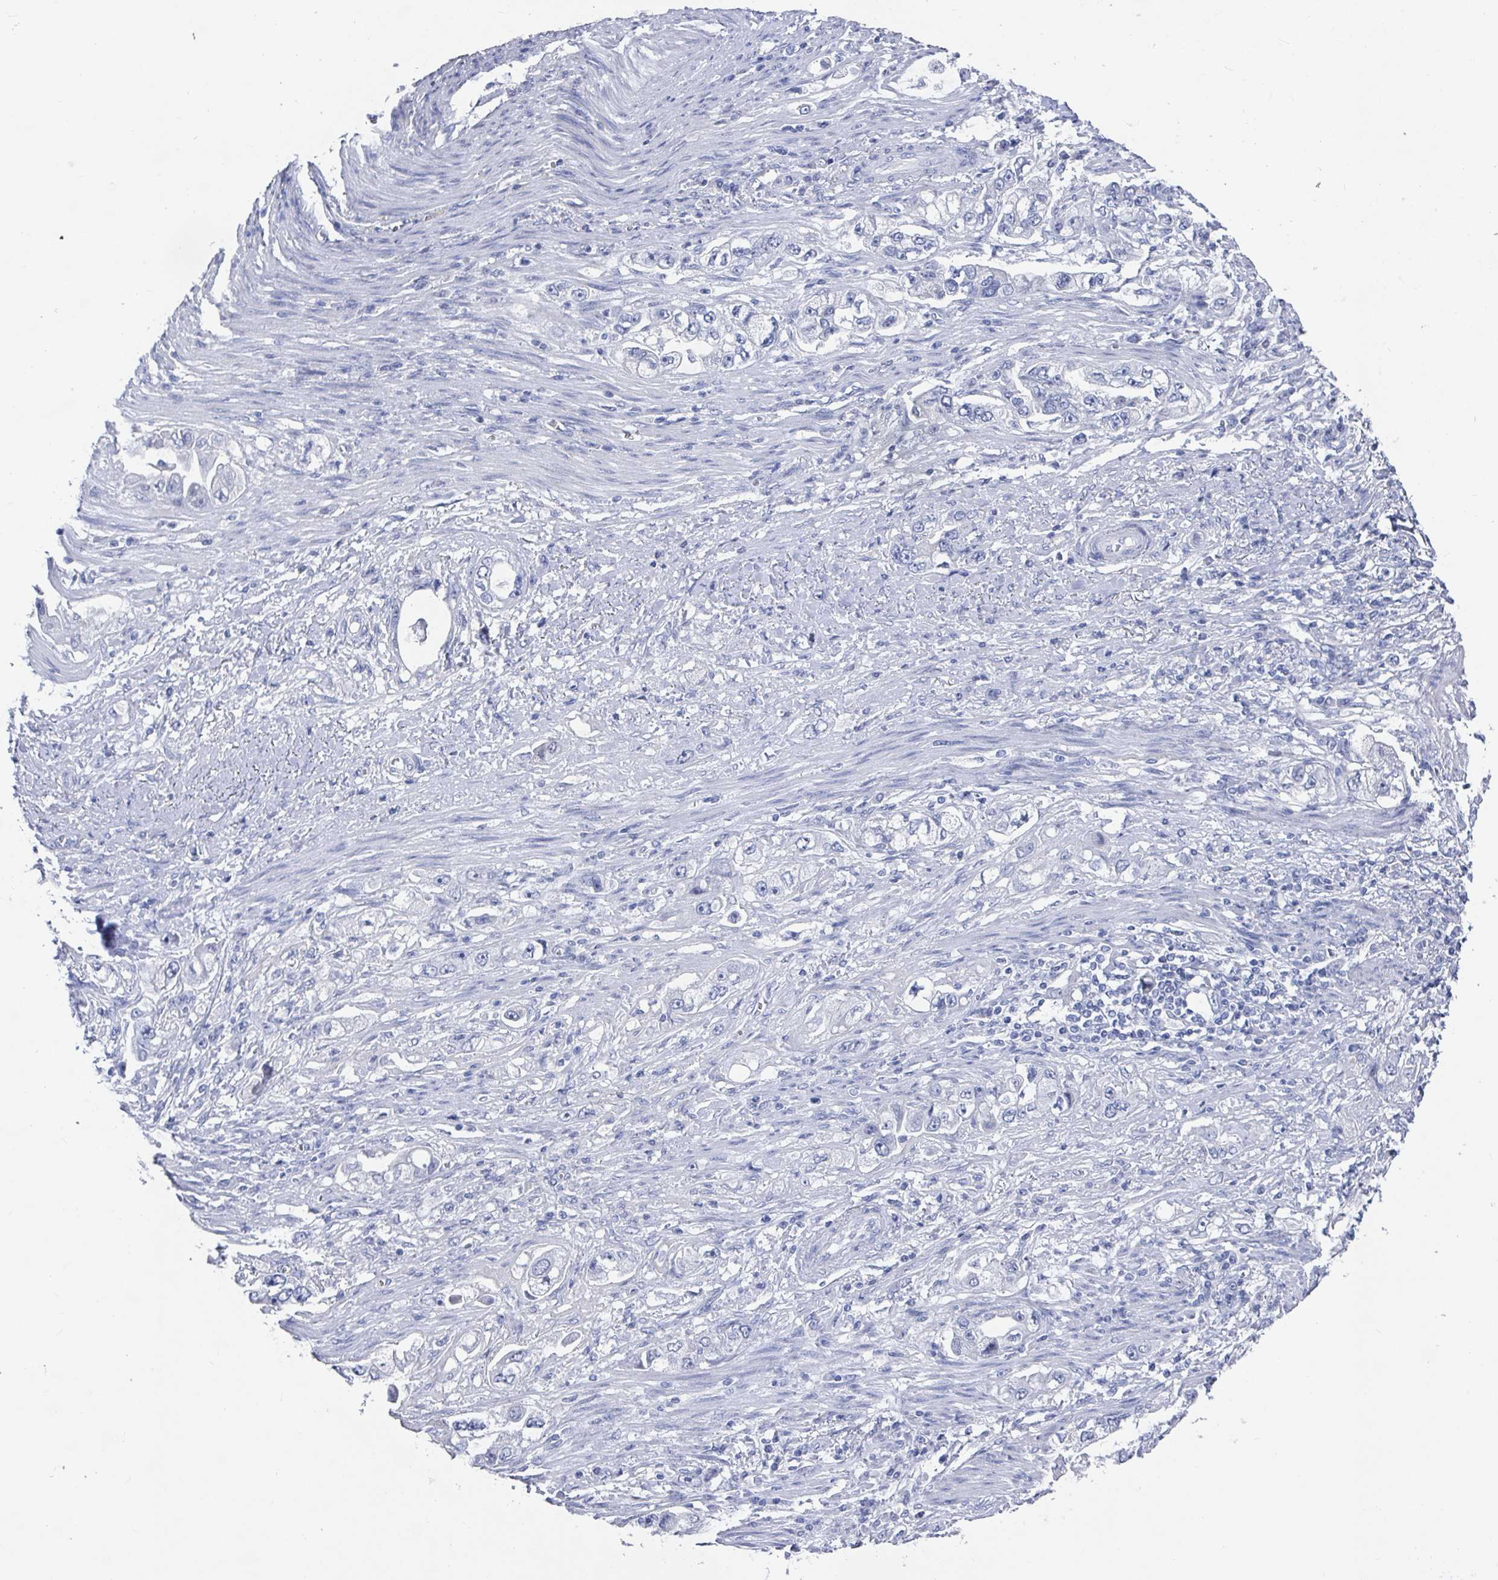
{"staining": {"intensity": "negative", "quantity": "none", "location": "none"}, "tissue": "stomach cancer", "cell_type": "Tumor cells", "image_type": "cancer", "snomed": [{"axis": "morphology", "description": "Adenocarcinoma, NOS"}, {"axis": "topography", "description": "Stomach, lower"}], "caption": "Adenocarcinoma (stomach) was stained to show a protein in brown. There is no significant staining in tumor cells.", "gene": "CAMKV", "patient": {"sex": "female", "age": 93}}